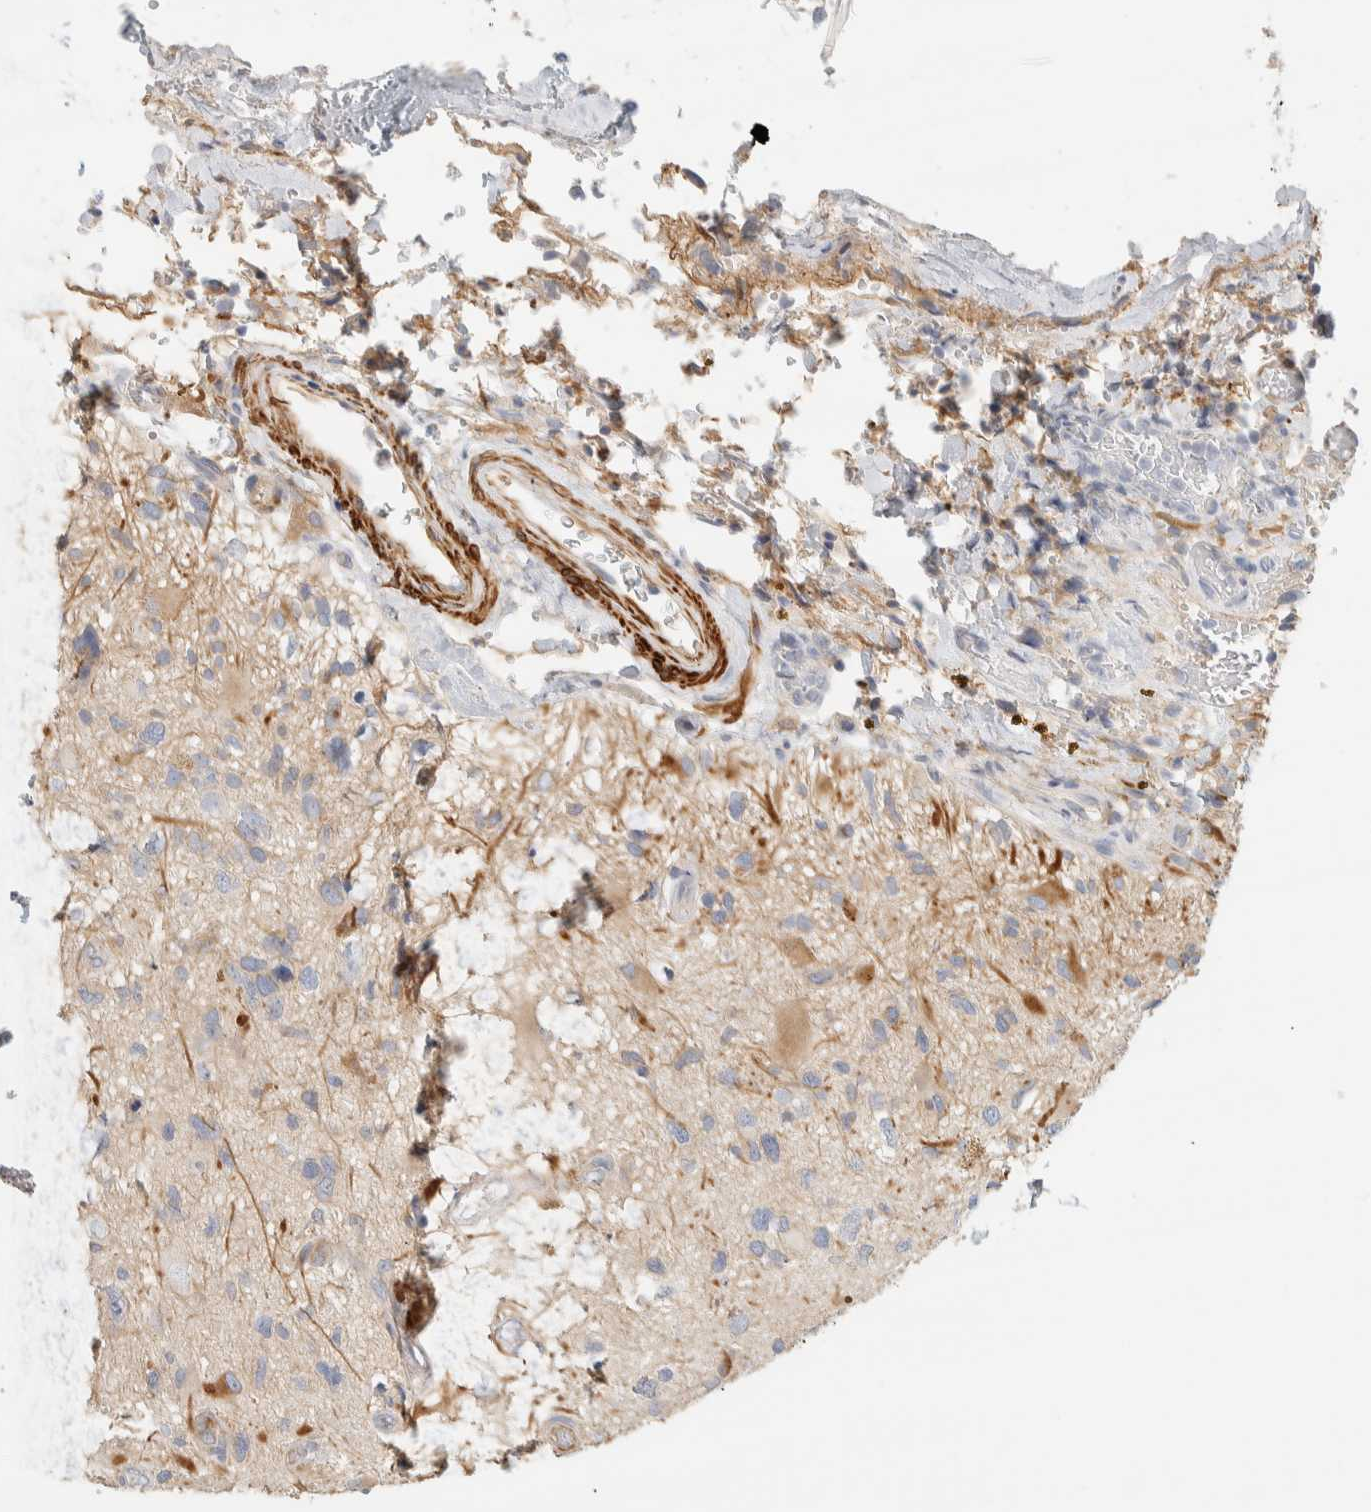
{"staining": {"intensity": "moderate", "quantity": "<25%", "location": "cytoplasmic/membranous"}, "tissue": "glioma", "cell_type": "Tumor cells", "image_type": "cancer", "snomed": [{"axis": "morphology", "description": "Glioma, malignant, High grade"}, {"axis": "topography", "description": "Brain"}], "caption": "High-magnification brightfield microscopy of high-grade glioma (malignant) stained with DAB (brown) and counterstained with hematoxylin (blue). tumor cells exhibit moderate cytoplasmic/membranous expression is present in approximately<25% of cells.", "gene": "CDR2", "patient": {"sex": "male", "age": 33}}